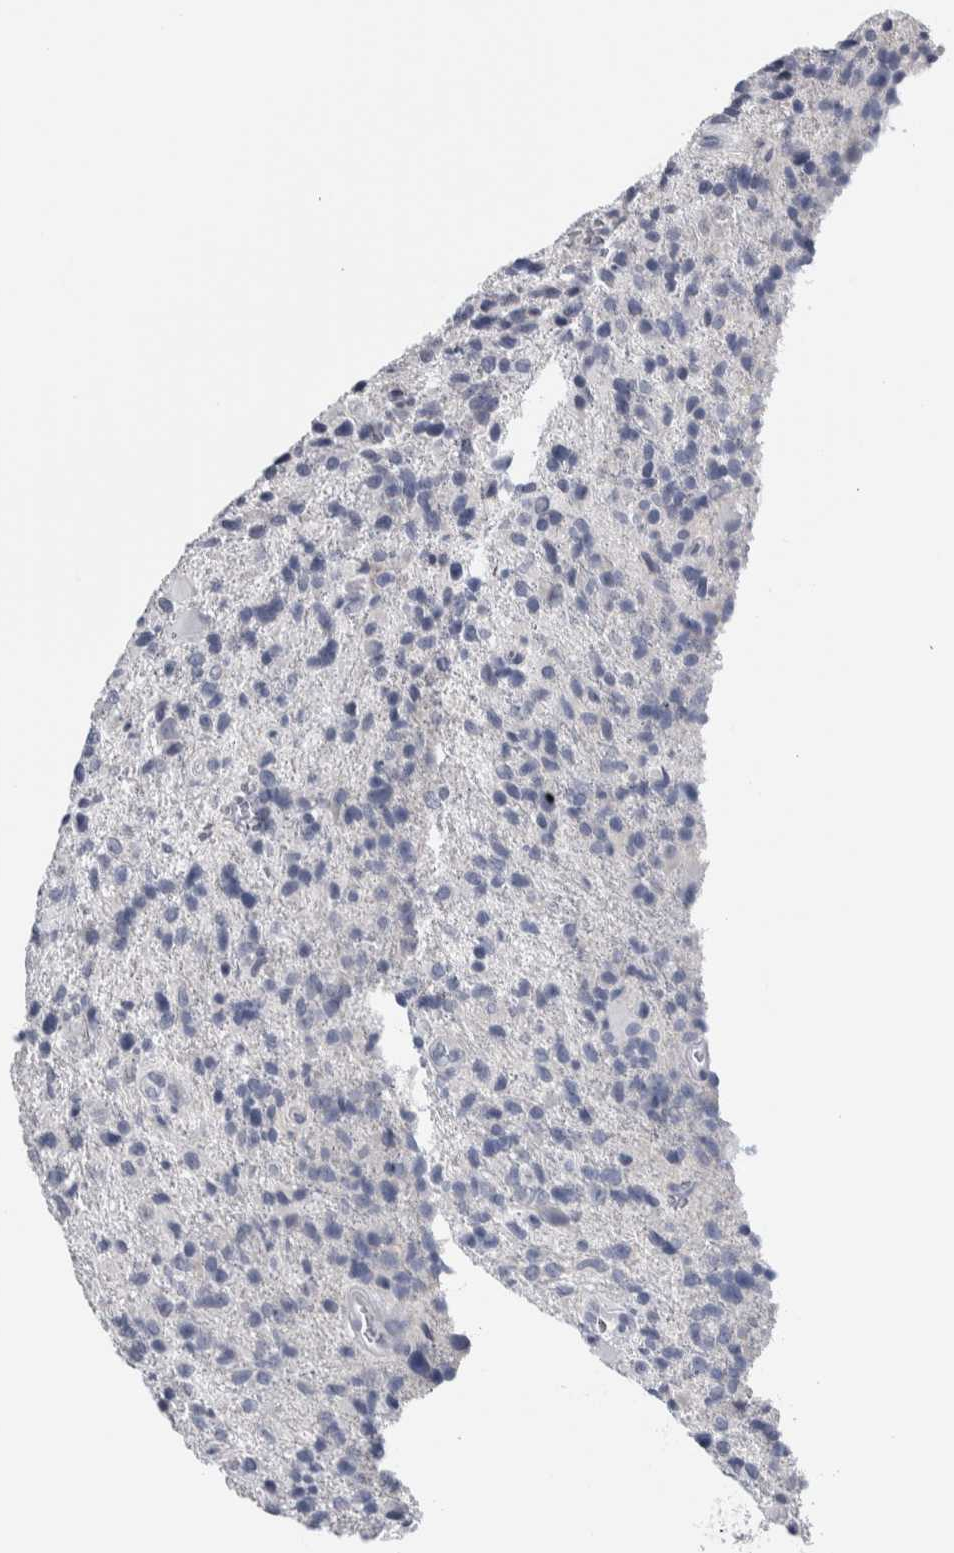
{"staining": {"intensity": "negative", "quantity": "none", "location": "none"}, "tissue": "glioma", "cell_type": "Tumor cells", "image_type": "cancer", "snomed": [{"axis": "morphology", "description": "Glioma, malignant, High grade"}, {"axis": "topography", "description": "Brain"}], "caption": "This micrograph is of glioma stained with IHC to label a protein in brown with the nuclei are counter-stained blue. There is no positivity in tumor cells.", "gene": "CDH17", "patient": {"sex": "male", "age": 72}}